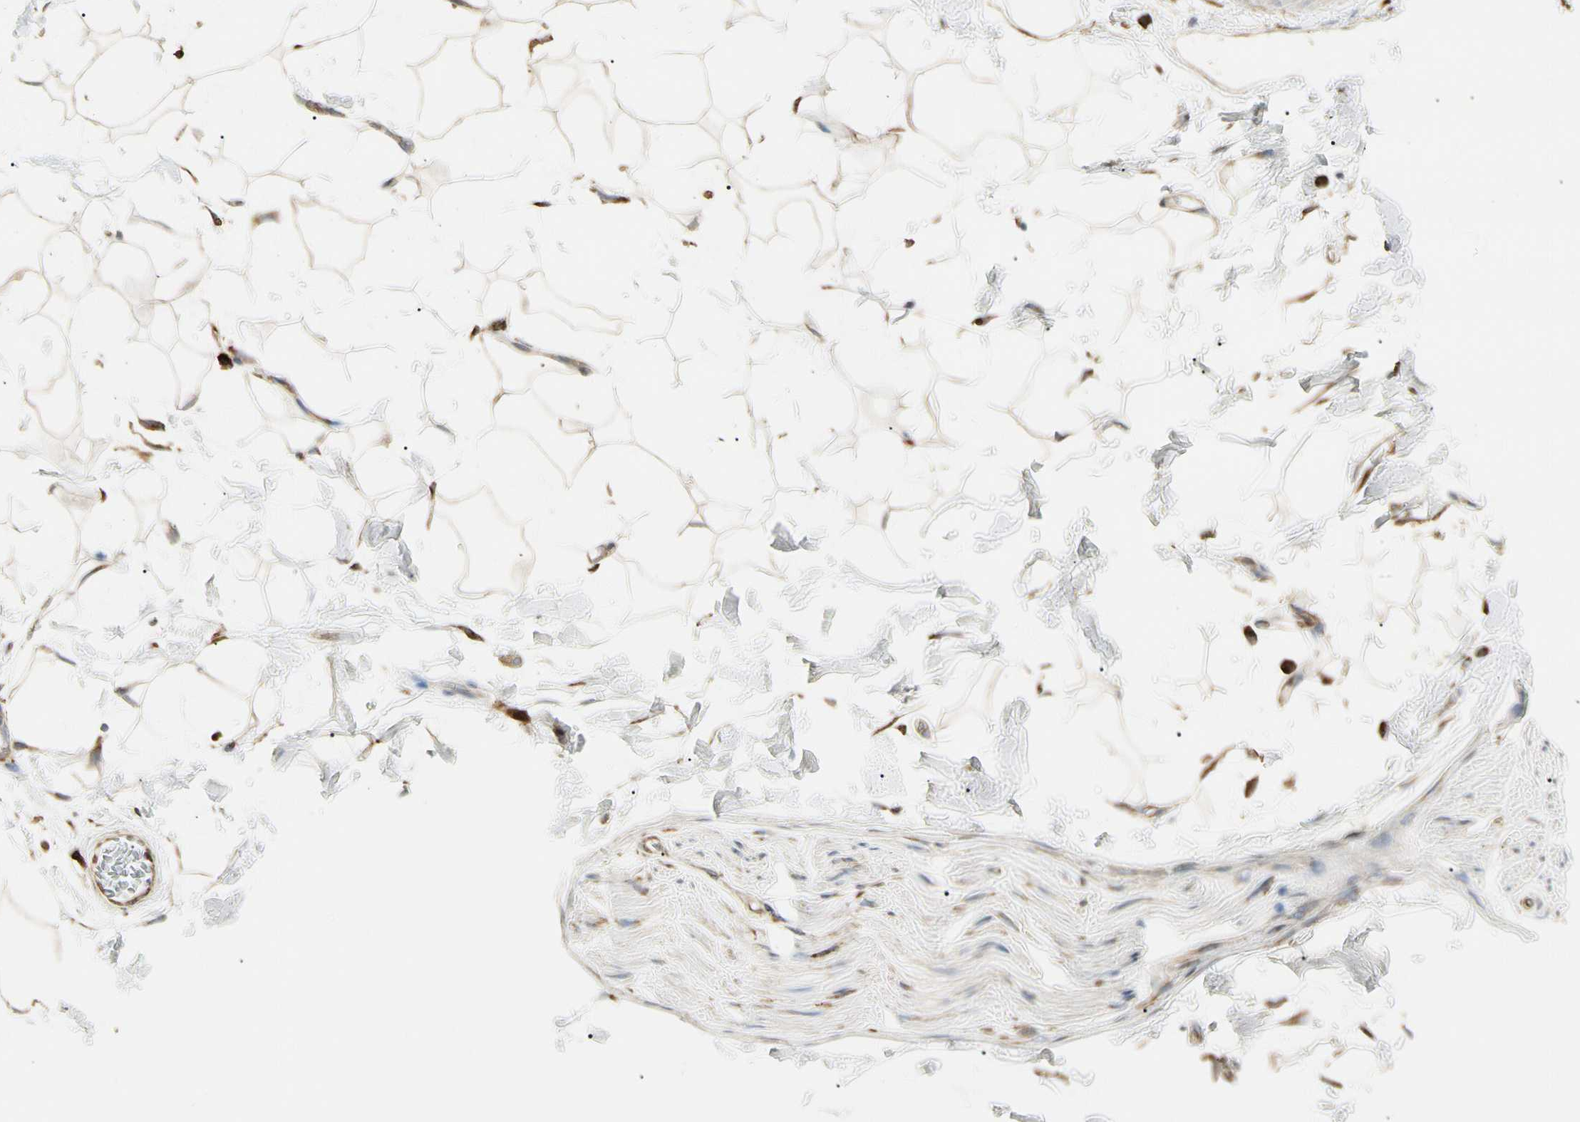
{"staining": {"intensity": "moderate", "quantity": ">75%", "location": "cytoplasmic/membranous"}, "tissue": "adipose tissue", "cell_type": "Adipocytes", "image_type": "normal", "snomed": [{"axis": "morphology", "description": "Normal tissue, NOS"}, {"axis": "topography", "description": "Soft tissue"}], "caption": "Immunohistochemical staining of normal adipose tissue displays moderate cytoplasmic/membranous protein positivity in approximately >75% of adipocytes.", "gene": "HSP90B1", "patient": {"sex": "male", "age": 72}}